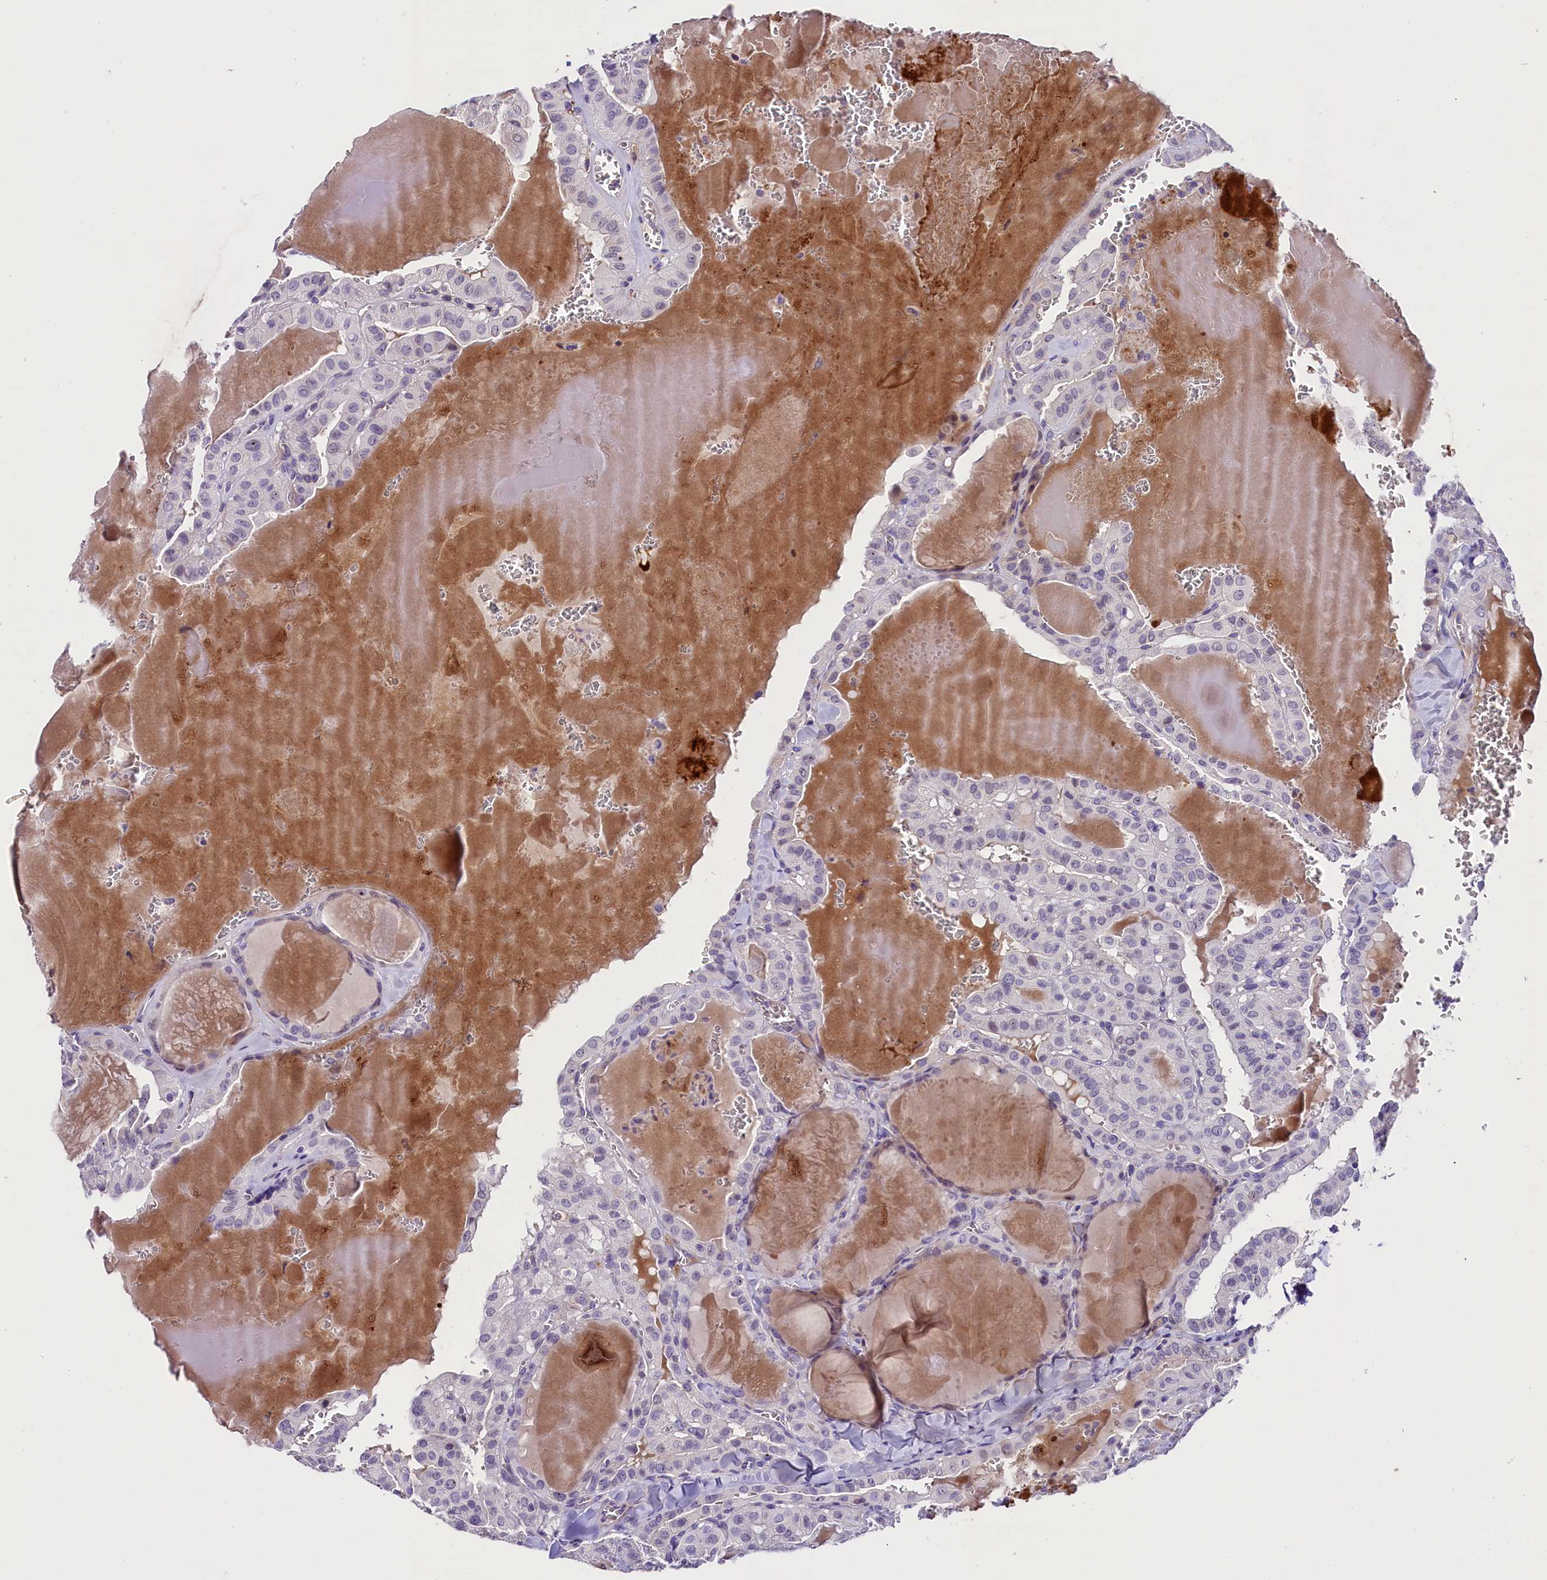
{"staining": {"intensity": "negative", "quantity": "none", "location": "none"}, "tissue": "thyroid cancer", "cell_type": "Tumor cells", "image_type": "cancer", "snomed": [{"axis": "morphology", "description": "Papillary adenocarcinoma, NOS"}, {"axis": "topography", "description": "Thyroid gland"}], "caption": "High magnification brightfield microscopy of thyroid papillary adenocarcinoma stained with DAB (brown) and counterstained with hematoxylin (blue): tumor cells show no significant staining.", "gene": "MEX3B", "patient": {"sex": "male", "age": 52}}